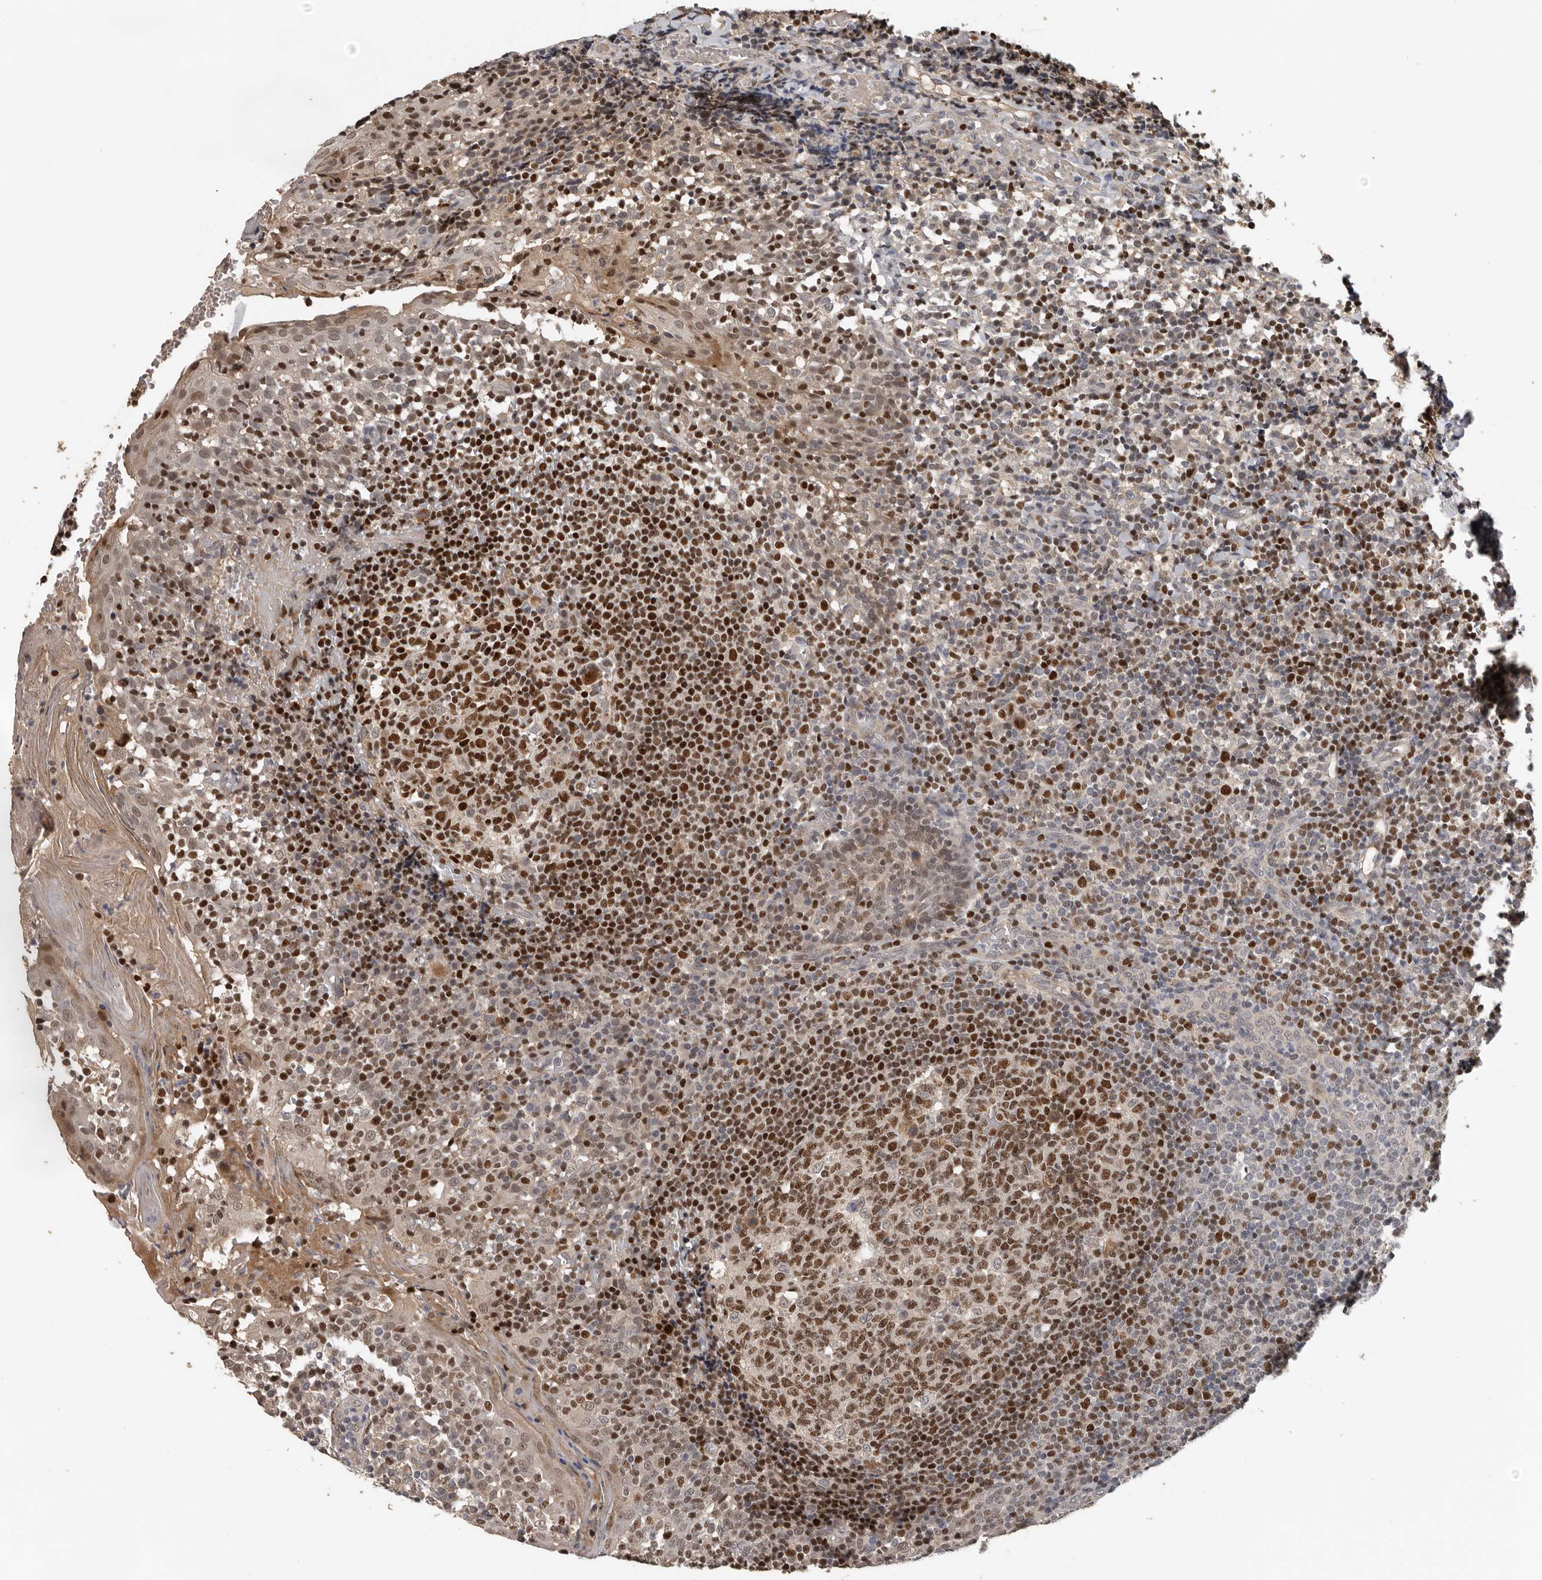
{"staining": {"intensity": "strong", "quantity": ">75%", "location": "nuclear"}, "tissue": "tonsil", "cell_type": "Germinal center cells", "image_type": "normal", "snomed": [{"axis": "morphology", "description": "Normal tissue, NOS"}, {"axis": "topography", "description": "Tonsil"}], "caption": "Germinal center cells display strong nuclear staining in approximately >75% of cells in normal tonsil.", "gene": "HENMT1", "patient": {"sex": "female", "age": 19}}